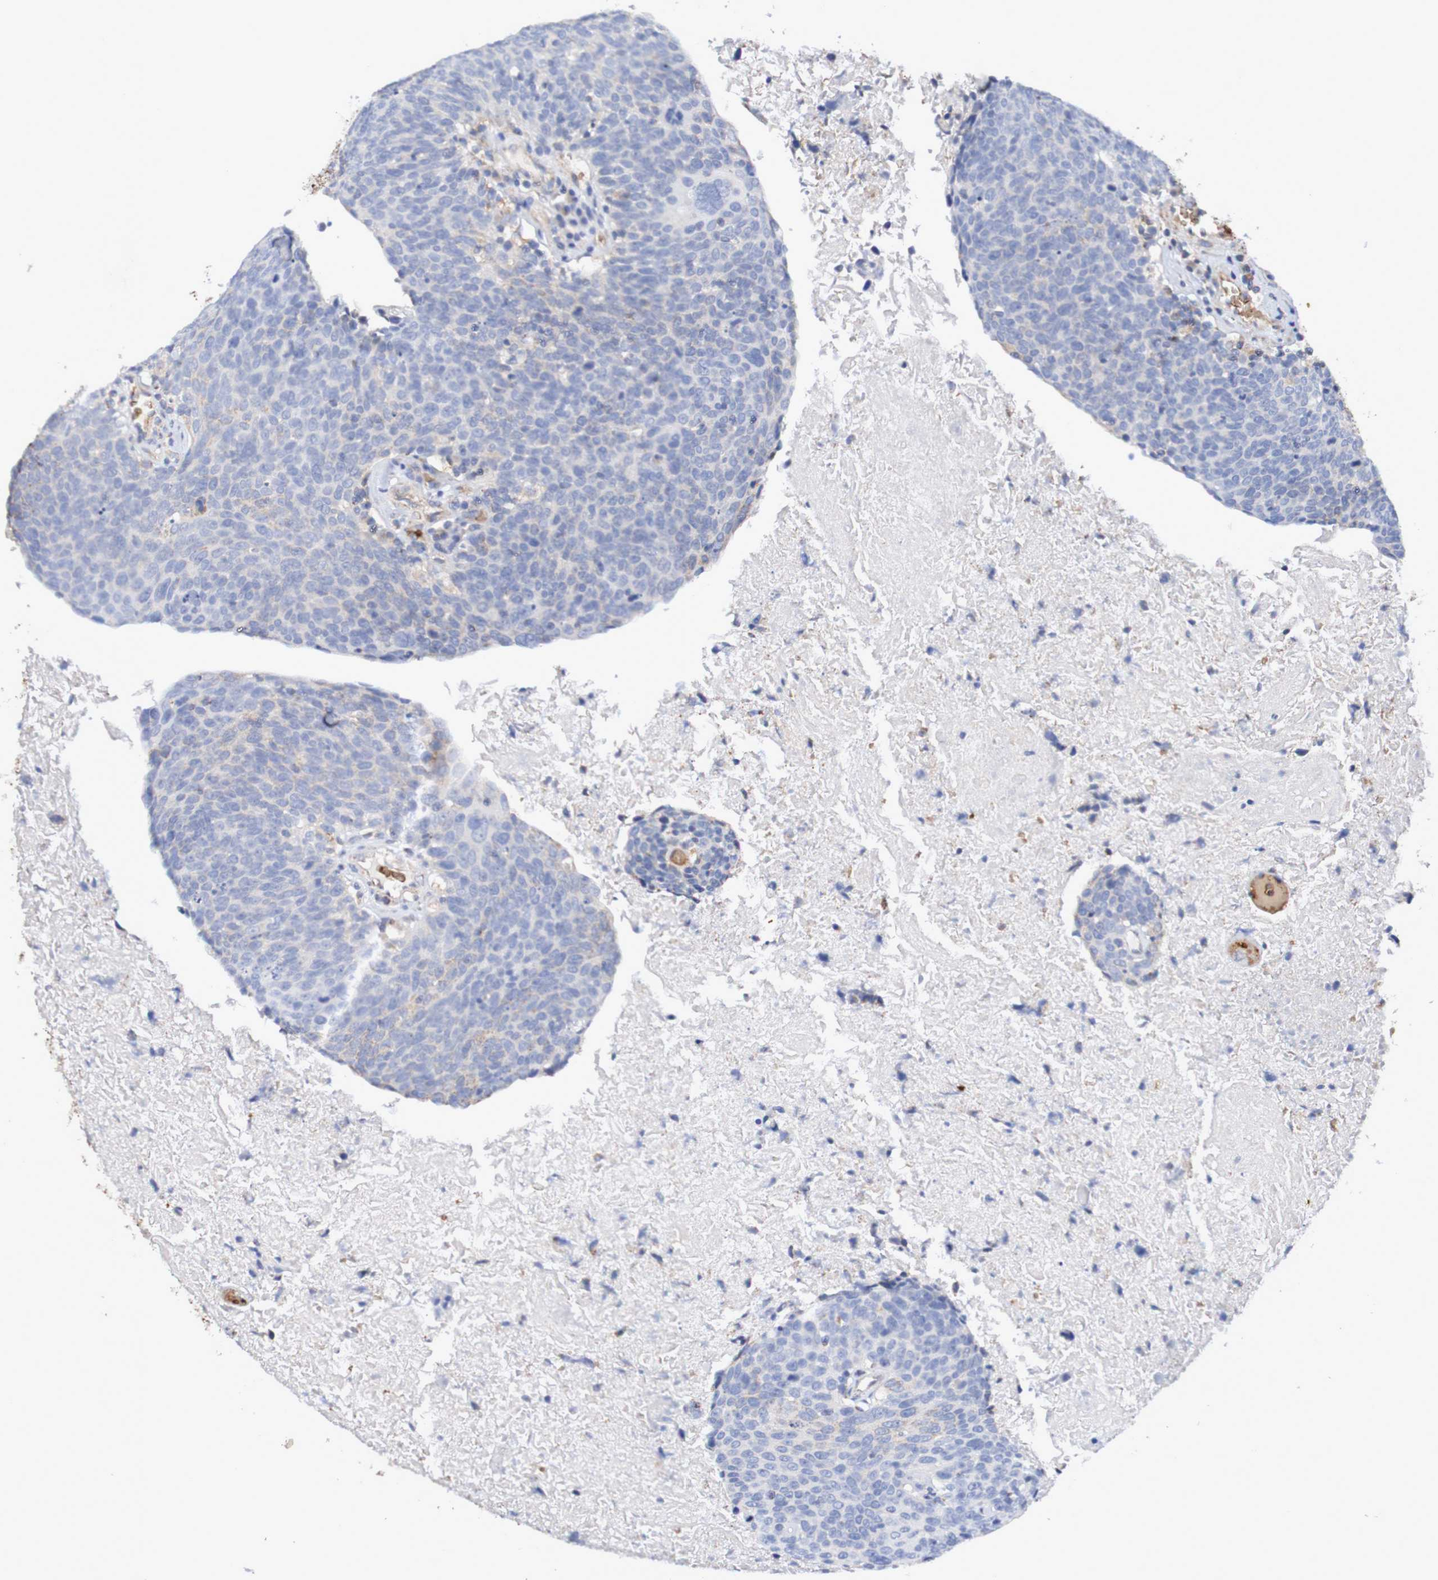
{"staining": {"intensity": "negative", "quantity": "none", "location": "none"}, "tissue": "head and neck cancer", "cell_type": "Tumor cells", "image_type": "cancer", "snomed": [{"axis": "morphology", "description": "Squamous cell carcinoma, NOS"}, {"axis": "morphology", "description": "Squamous cell carcinoma, metastatic, NOS"}, {"axis": "topography", "description": "Lymph node"}, {"axis": "topography", "description": "Head-Neck"}], "caption": "Squamous cell carcinoma (head and neck) stained for a protein using immunohistochemistry (IHC) reveals no positivity tumor cells.", "gene": "WNT4", "patient": {"sex": "male", "age": 62}}